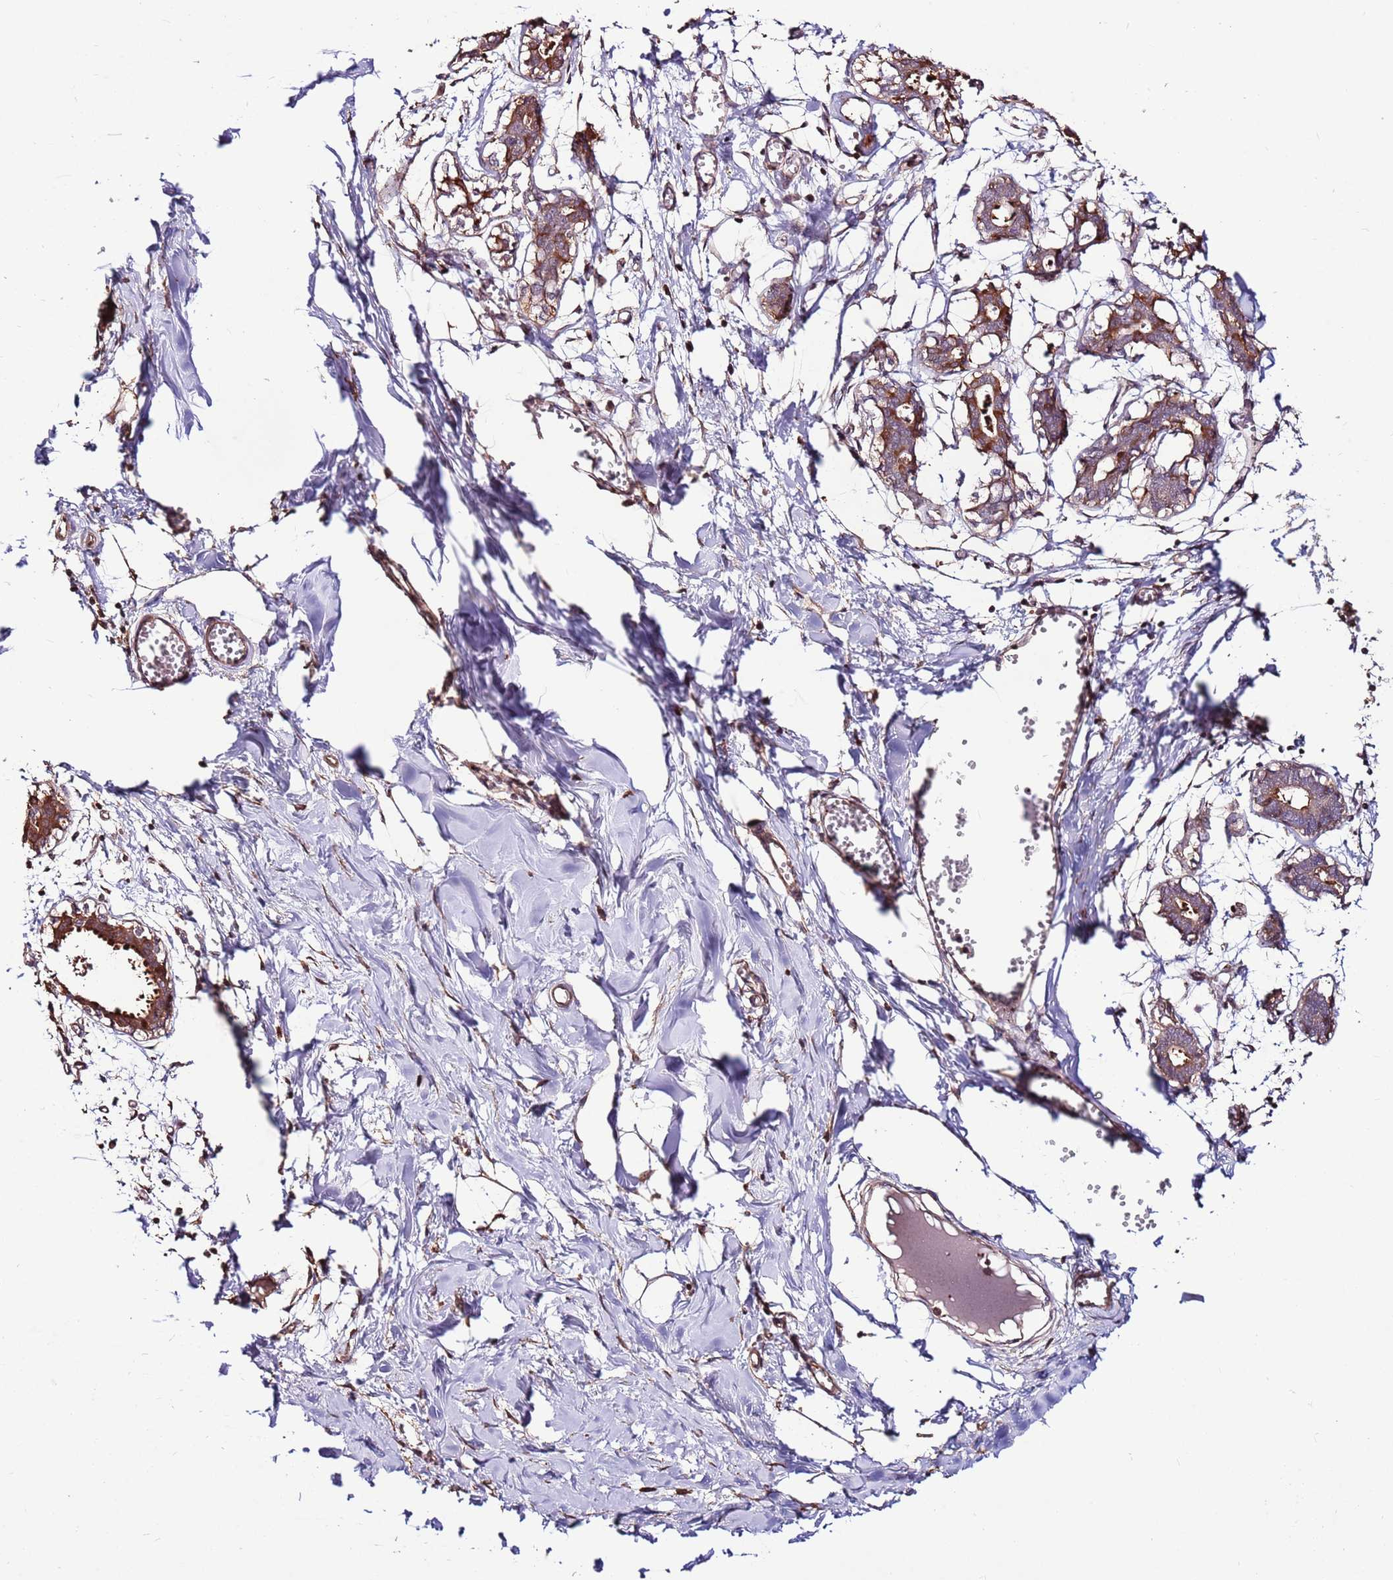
{"staining": {"intensity": "negative", "quantity": "none", "location": "none"}, "tissue": "breast", "cell_type": "Adipocytes", "image_type": "normal", "snomed": [{"axis": "morphology", "description": "Normal tissue, NOS"}, {"axis": "topography", "description": "Breast"}], "caption": "Human breast stained for a protein using immunohistochemistry (IHC) reveals no positivity in adipocytes.", "gene": "CCDC112", "patient": {"sex": "female", "age": 27}}